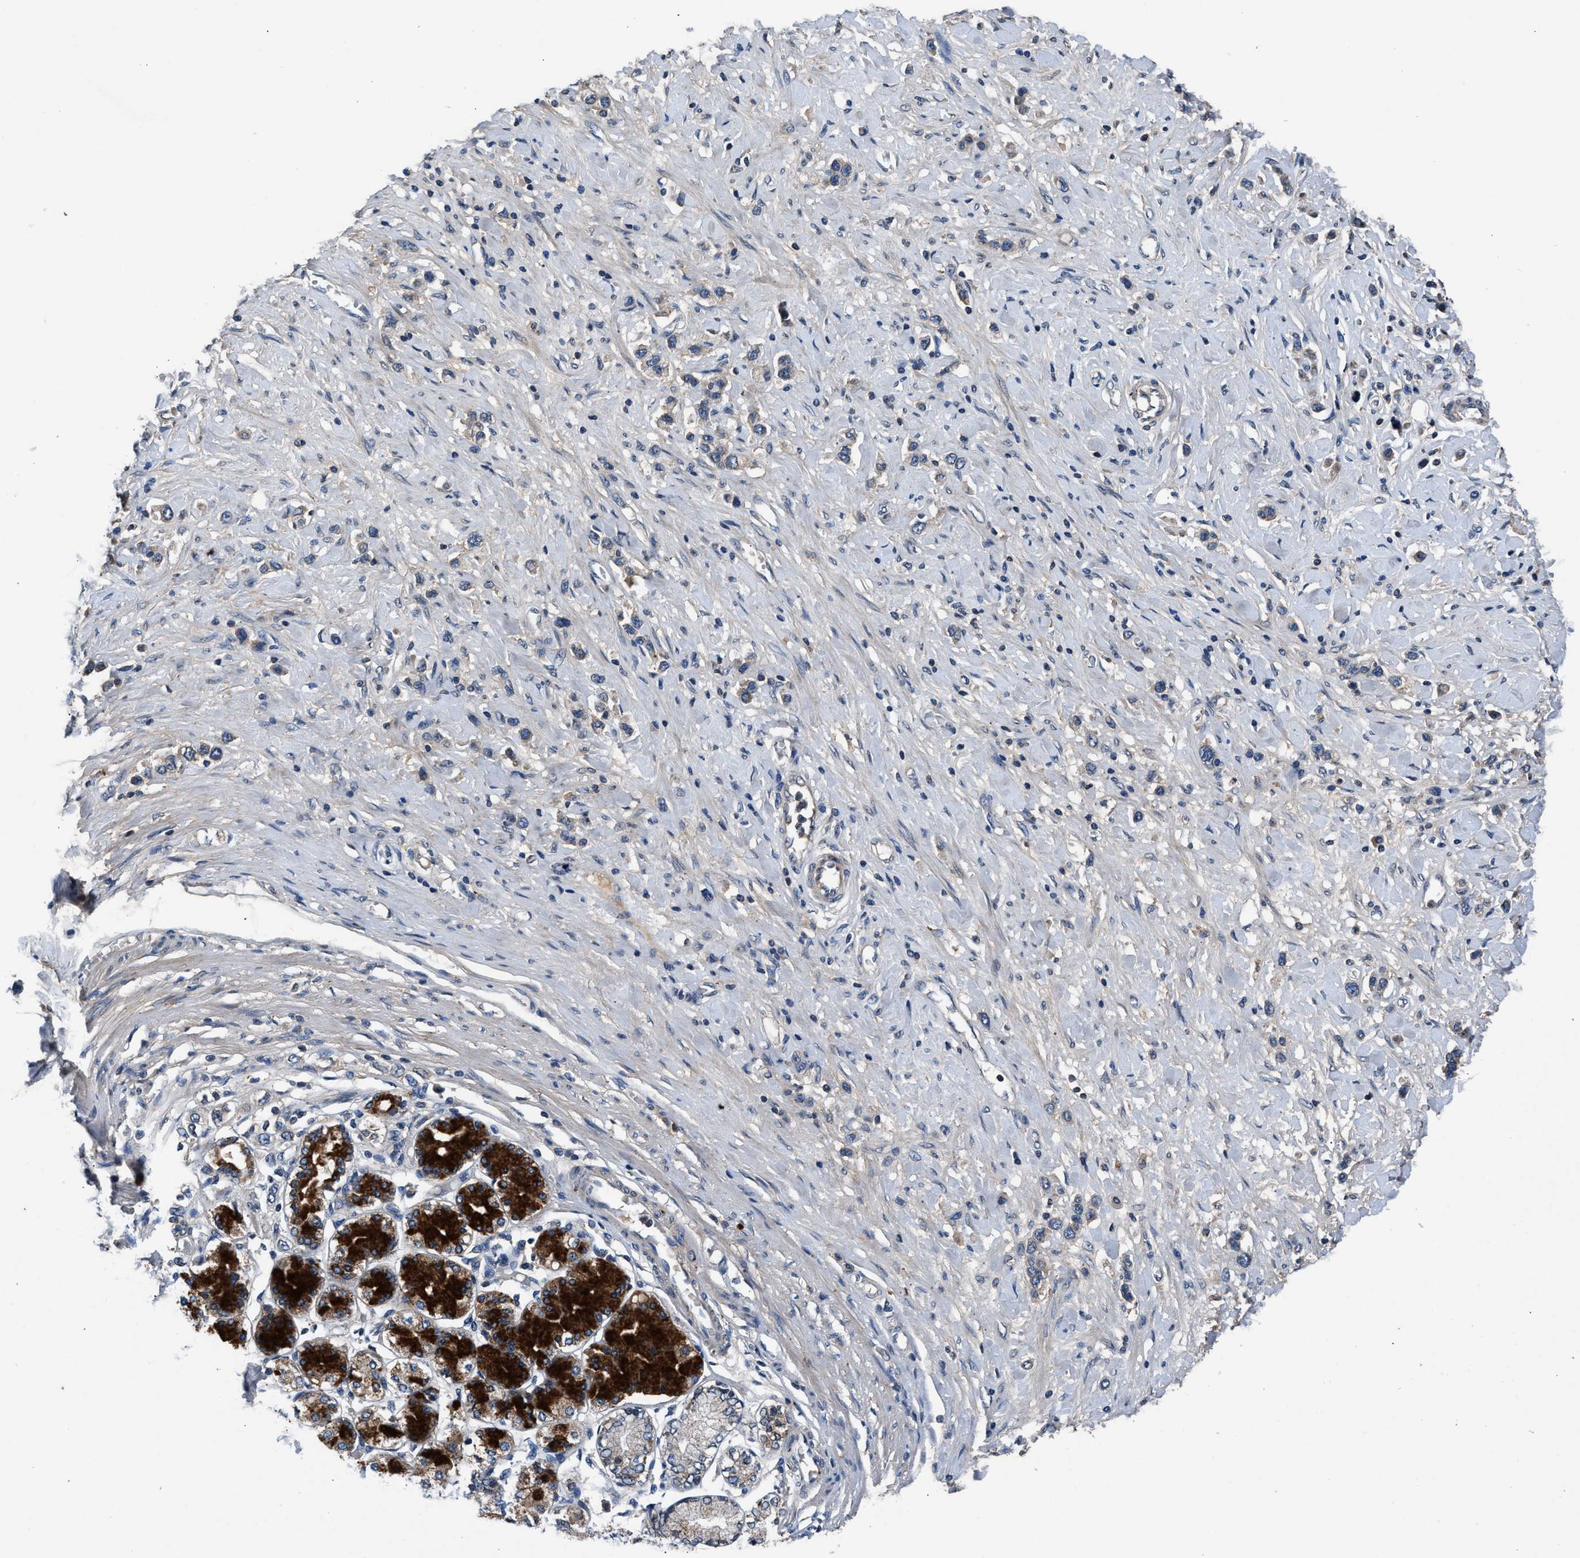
{"staining": {"intensity": "negative", "quantity": "none", "location": "none"}, "tissue": "stomach cancer", "cell_type": "Tumor cells", "image_type": "cancer", "snomed": [{"axis": "morphology", "description": "Adenocarcinoma, NOS"}, {"axis": "topography", "description": "Stomach"}], "caption": "This is a photomicrograph of immunohistochemistry staining of adenocarcinoma (stomach), which shows no expression in tumor cells.", "gene": "PRXL2C", "patient": {"sex": "female", "age": 65}}